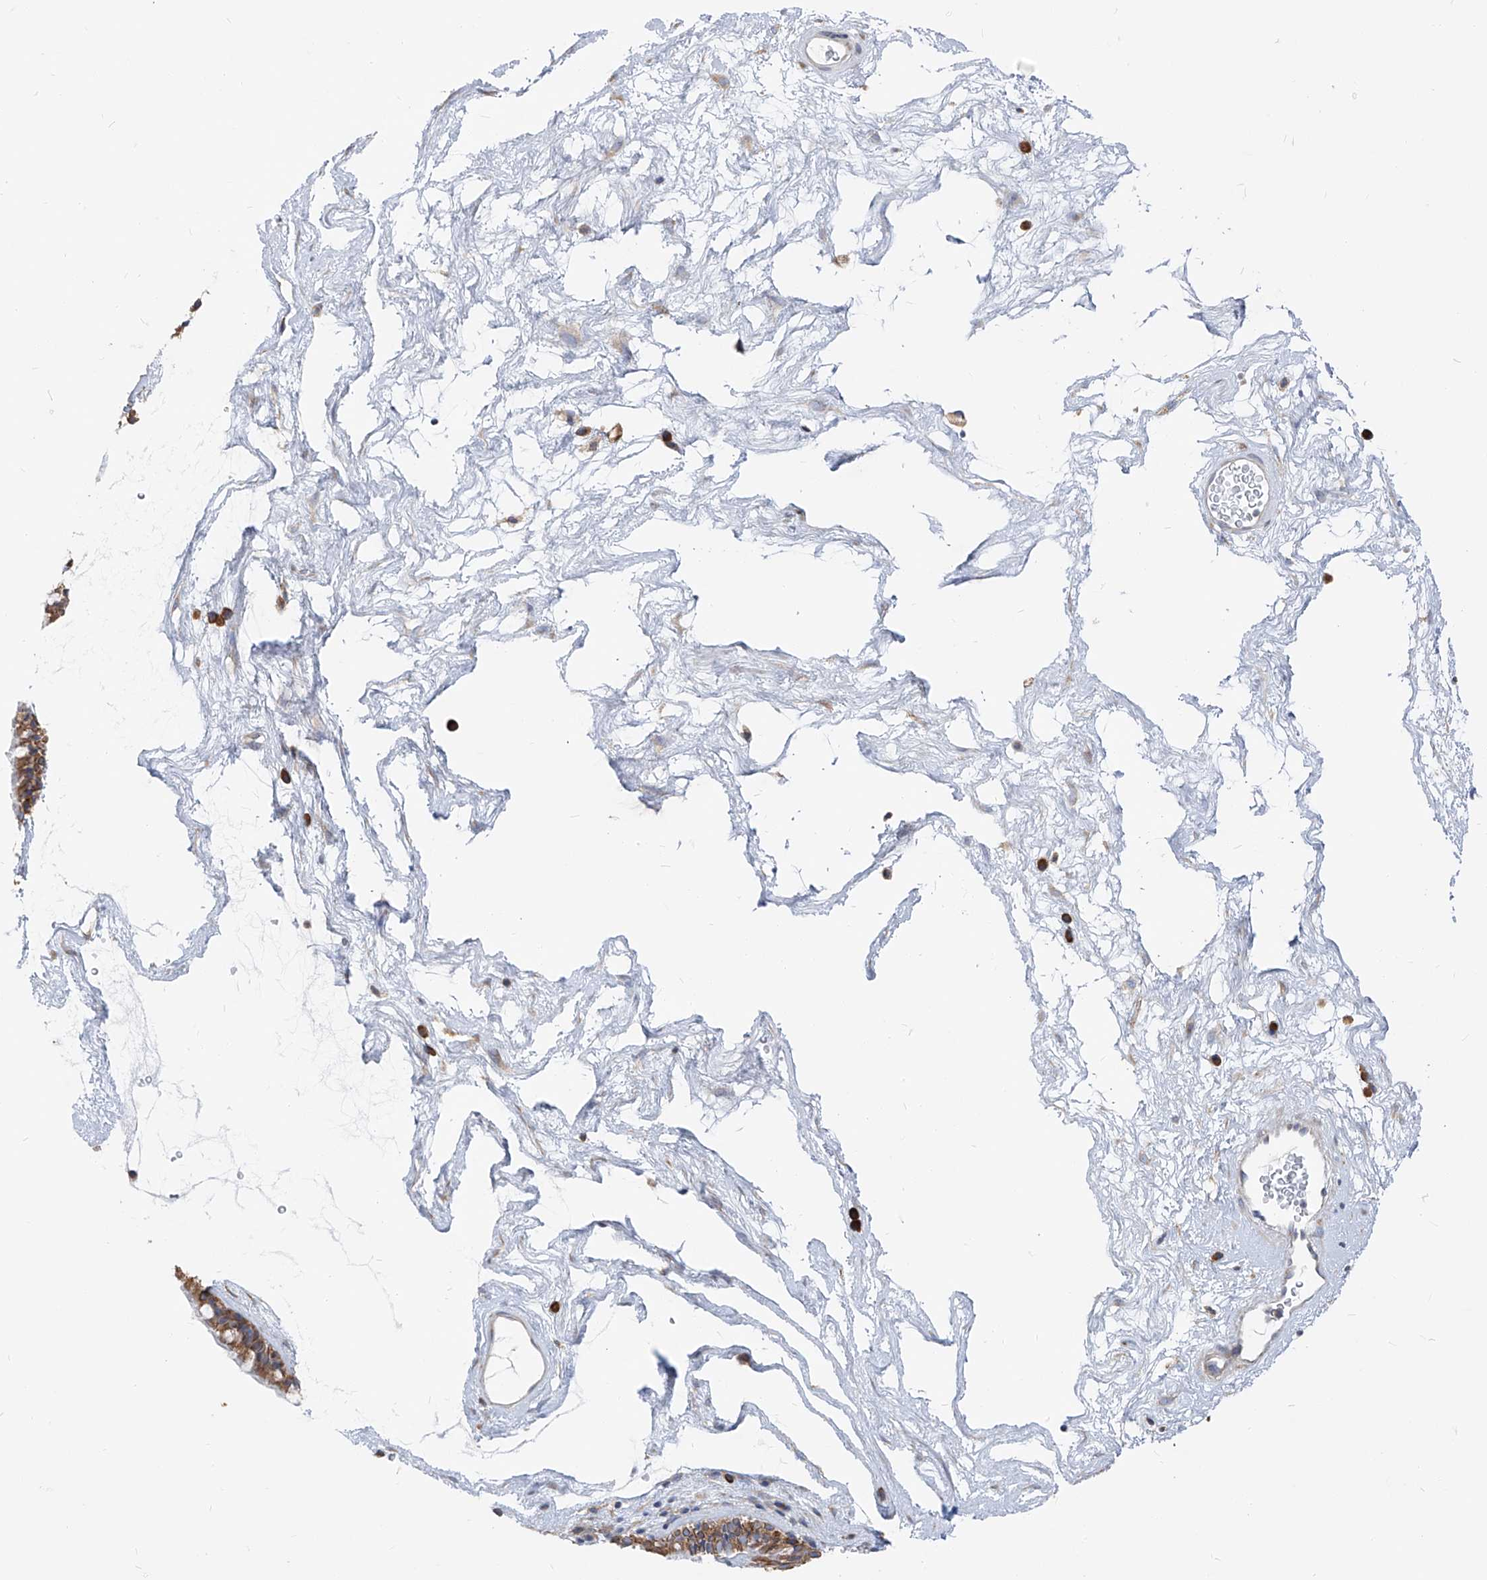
{"staining": {"intensity": "moderate", "quantity": ">75%", "location": "cytoplasmic/membranous"}, "tissue": "nasopharynx", "cell_type": "Respiratory epithelial cells", "image_type": "normal", "snomed": [{"axis": "morphology", "description": "Normal tissue, NOS"}, {"axis": "morphology", "description": "Inflammation, NOS"}, {"axis": "topography", "description": "Nasopharynx"}], "caption": "This photomicrograph reveals IHC staining of benign nasopharynx, with medium moderate cytoplasmic/membranous staining in about >75% of respiratory epithelial cells.", "gene": "UFL1", "patient": {"sex": "male", "age": 48}}